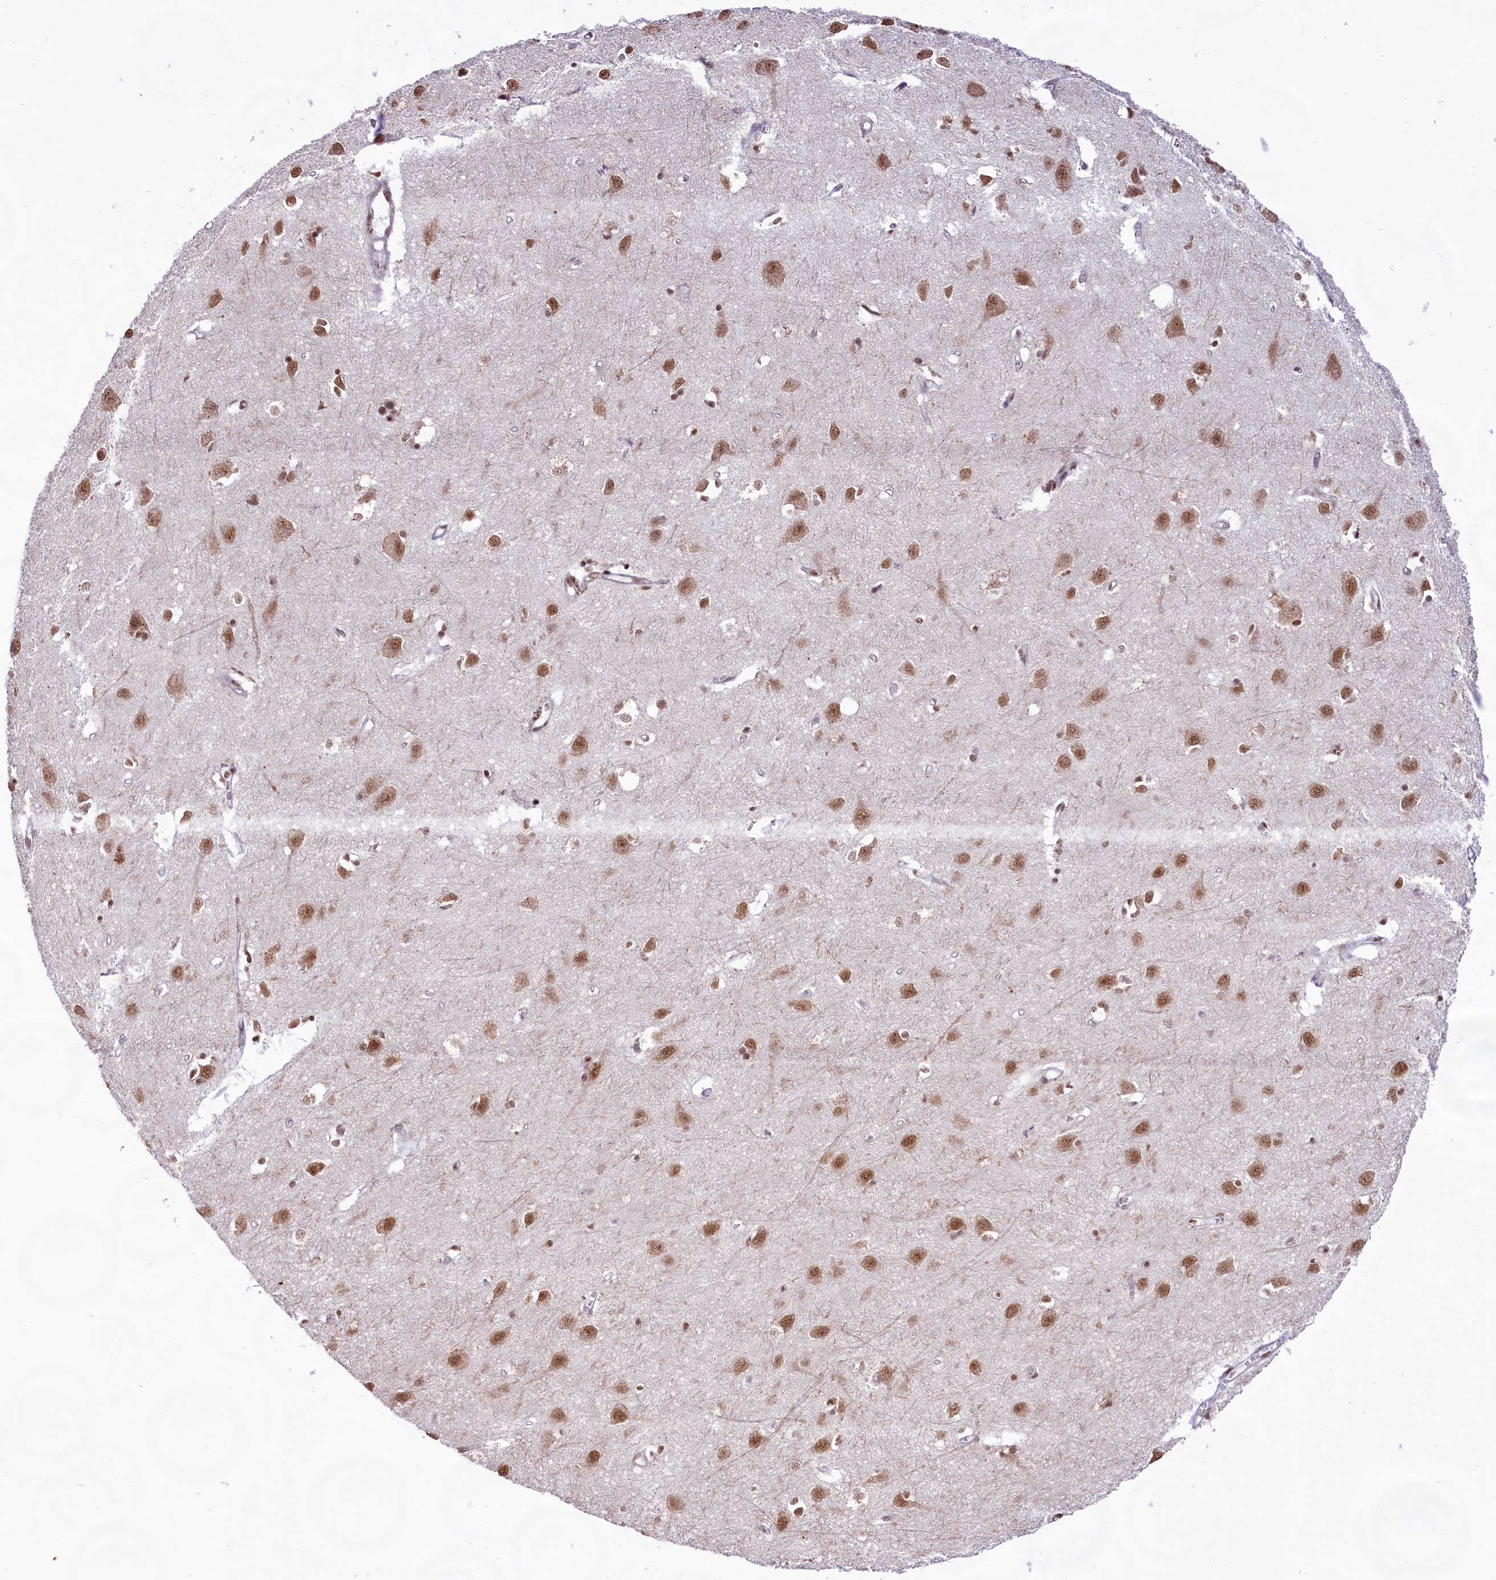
{"staining": {"intensity": "moderate", "quantity": ">75%", "location": "nuclear"}, "tissue": "cerebral cortex", "cell_type": "Endothelial cells", "image_type": "normal", "snomed": [{"axis": "morphology", "description": "Normal tissue, NOS"}, {"axis": "topography", "description": "Cerebral cortex"}], "caption": "Immunohistochemistry staining of normal cerebral cortex, which shows medium levels of moderate nuclear expression in about >75% of endothelial cells indicating moderate nuclear protein staining. The staining was performed using DAB (3,3'-diaminobenzidine) (brown) for protein detection and nuclei were counterstained in hematoxylin (blue).", "gene": "HIRA", "patient": {"sex": "female", "age": 64}}